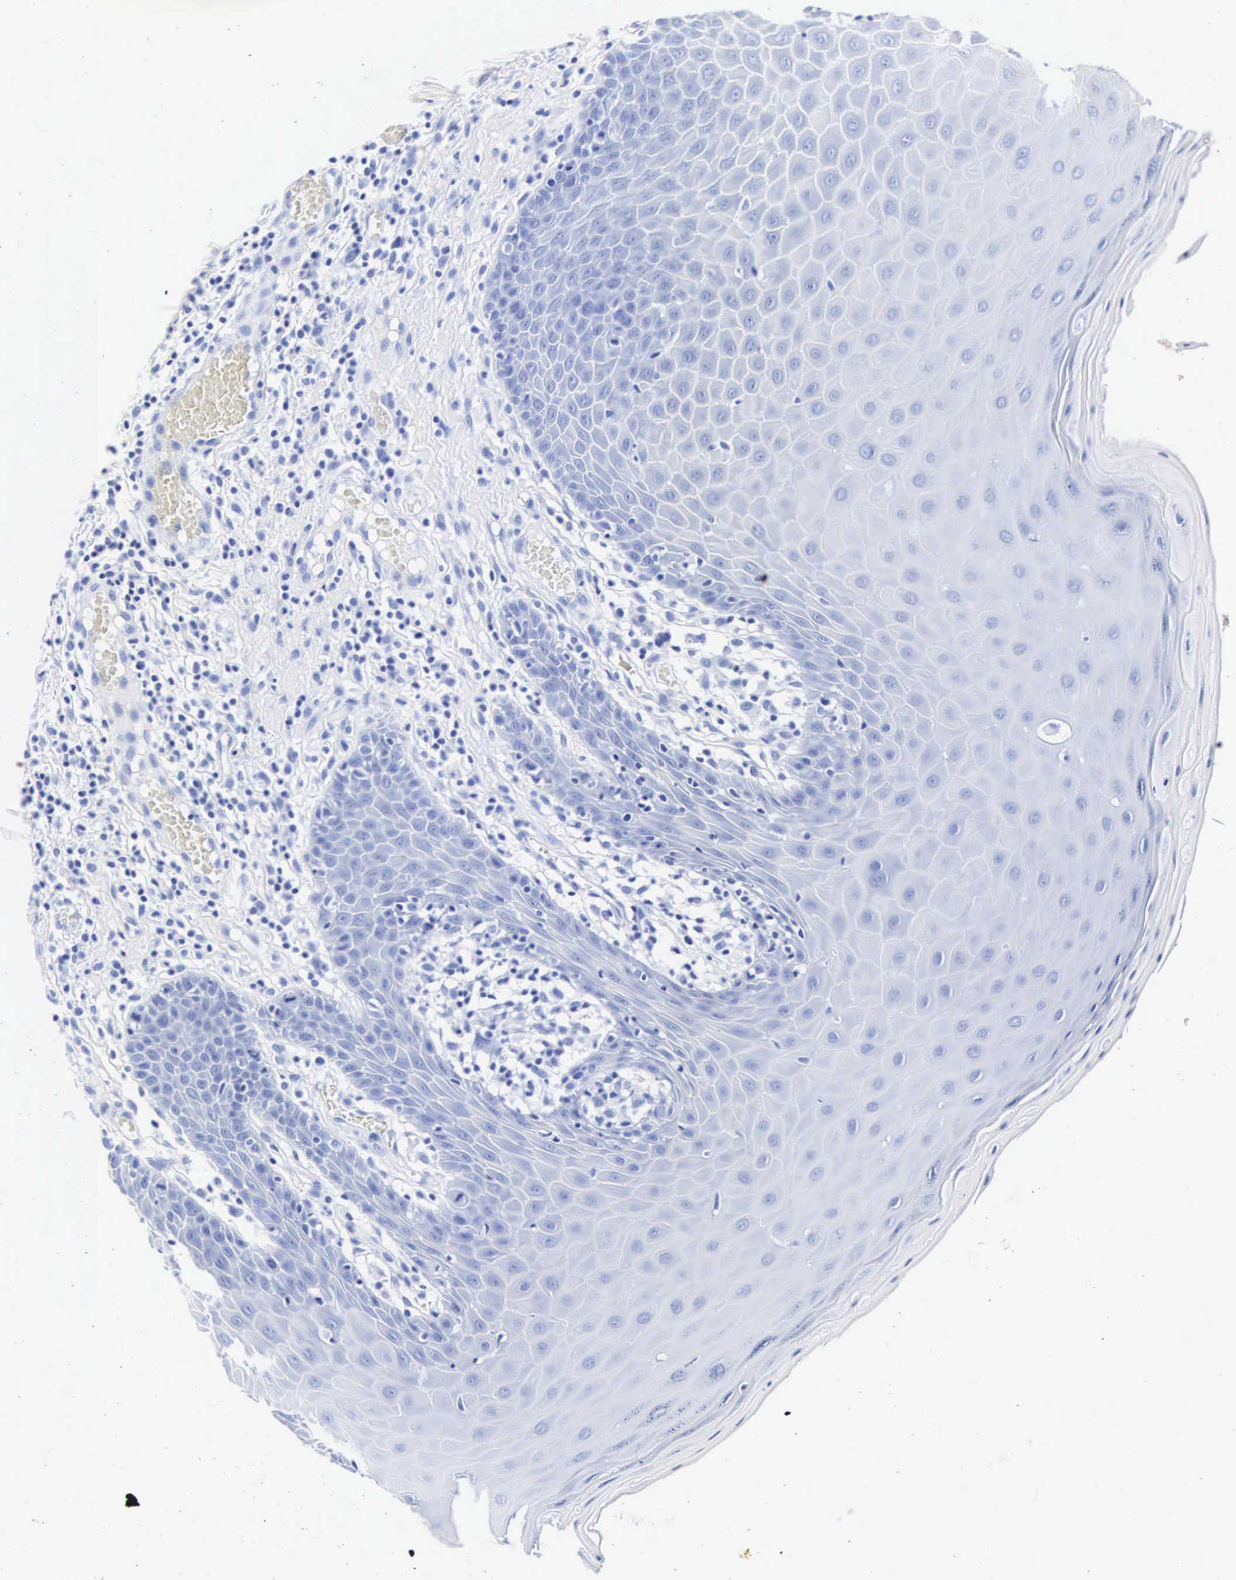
{"staining": {"intensity": "negative", "quantity": "none", "location": "none"}, "tissue": "oral mucosa", "cell_type": "Squamous epithelial cells", "image_type": "normal", "snomed": [{"axis": "morphology", "description": "Normal tissue, NOS"}, {"axis": "topography", "description": "Oral tissue"}], "caption": "This is an IHC micrograph of normal oral mucosa. There is no staining in squamous epithelial cells.", "gene": "INS", "patient": {"sex": "female", "age": 56}}